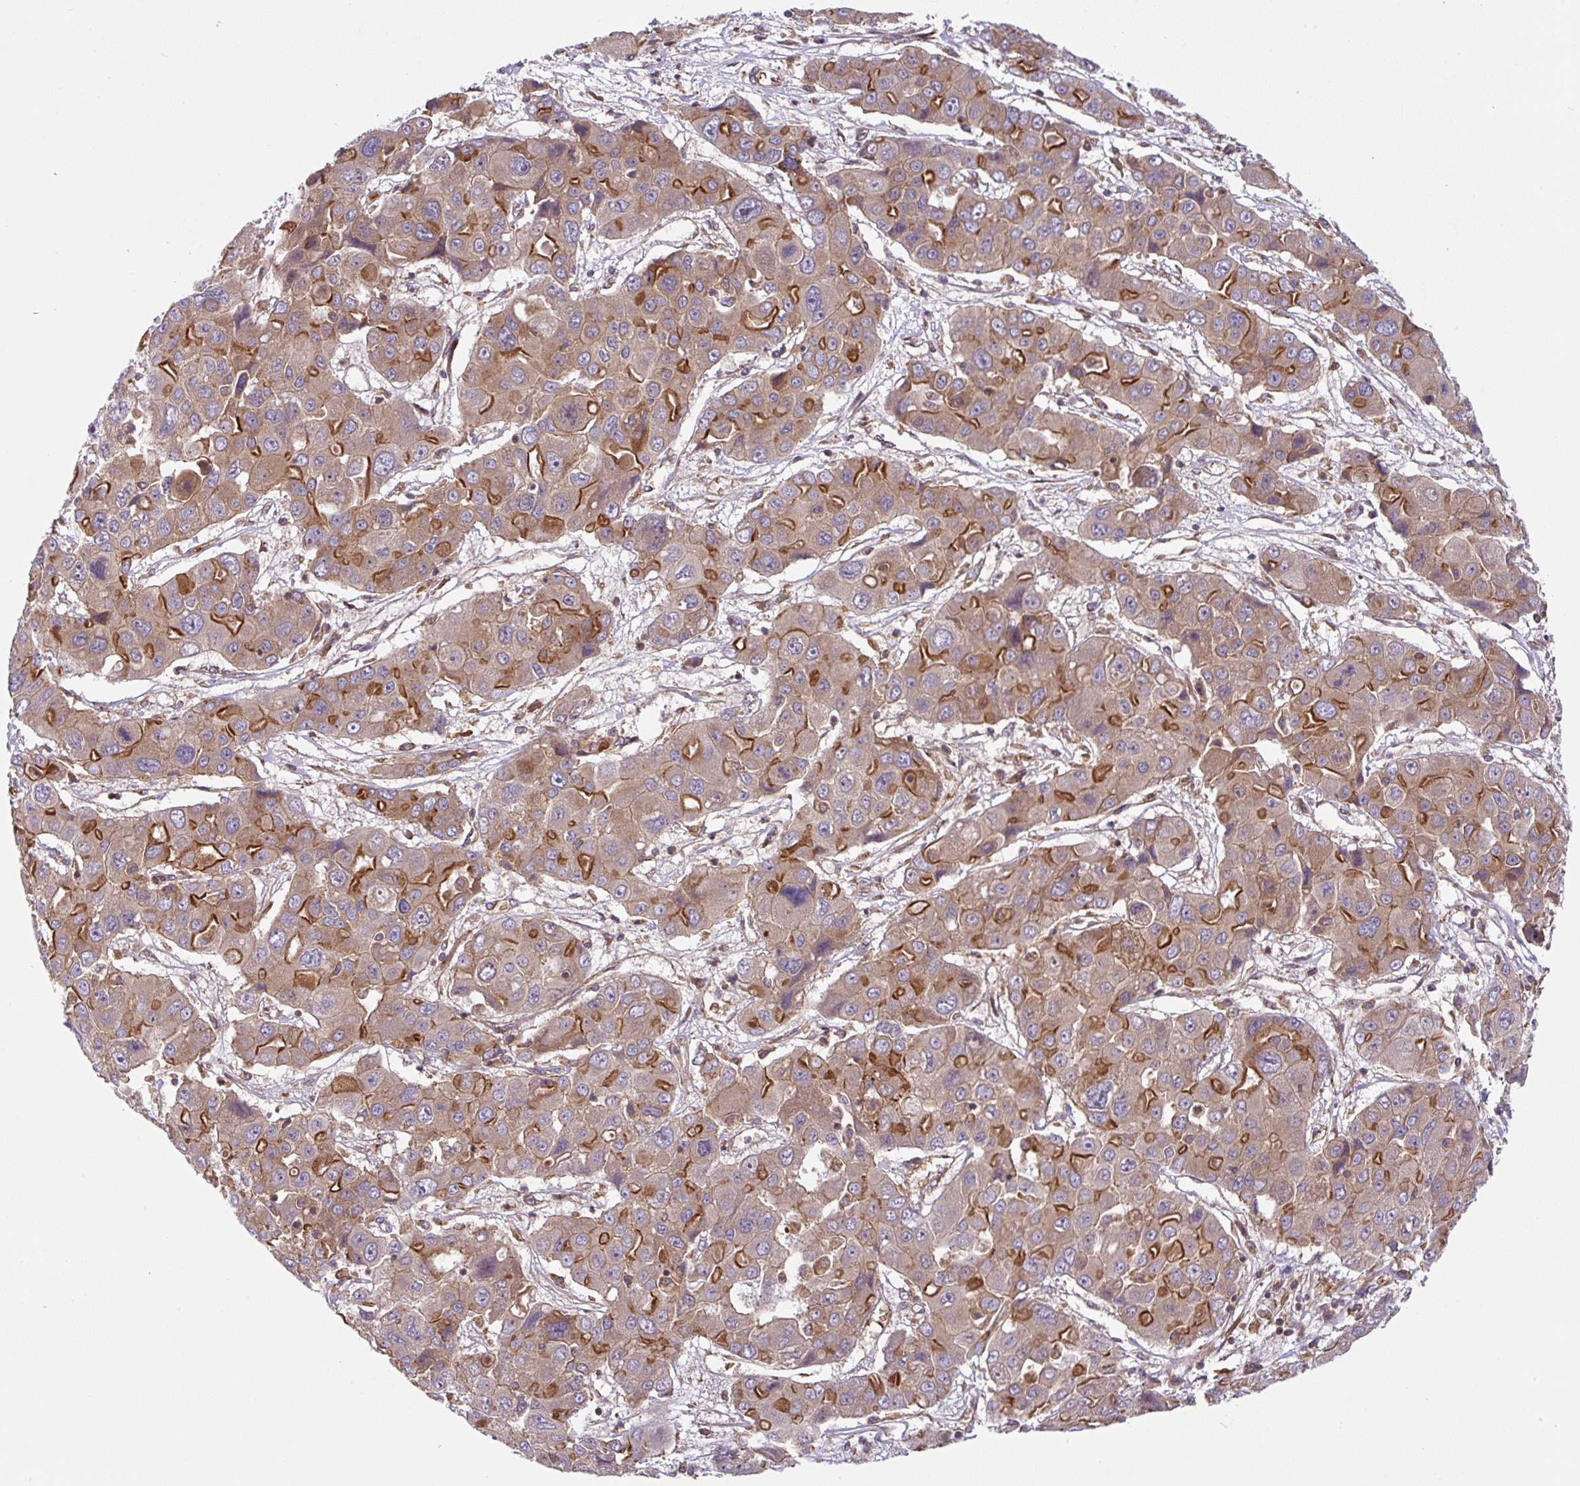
{"staining": {"intensity": "moderate", "quantity": ">75%", "location": "cytoplasmic/membranous"}, "tissue": "liver cancer", "cell_type": "Tumor cells", "image_type": "cancer", "snomed": [{"axis": "morphology", "description": "Cholangiocarcinoma"}, {"axis": "topography", "description": "Liver"}], "caption": "This is an image of immunohistochemistry staining of liver cancer, which shows moderate positivity in the cytoplasmic/membranous of tumor cells.", "gene": "APOBEC3D", "patient": {"sex": "male", "age": 67}}